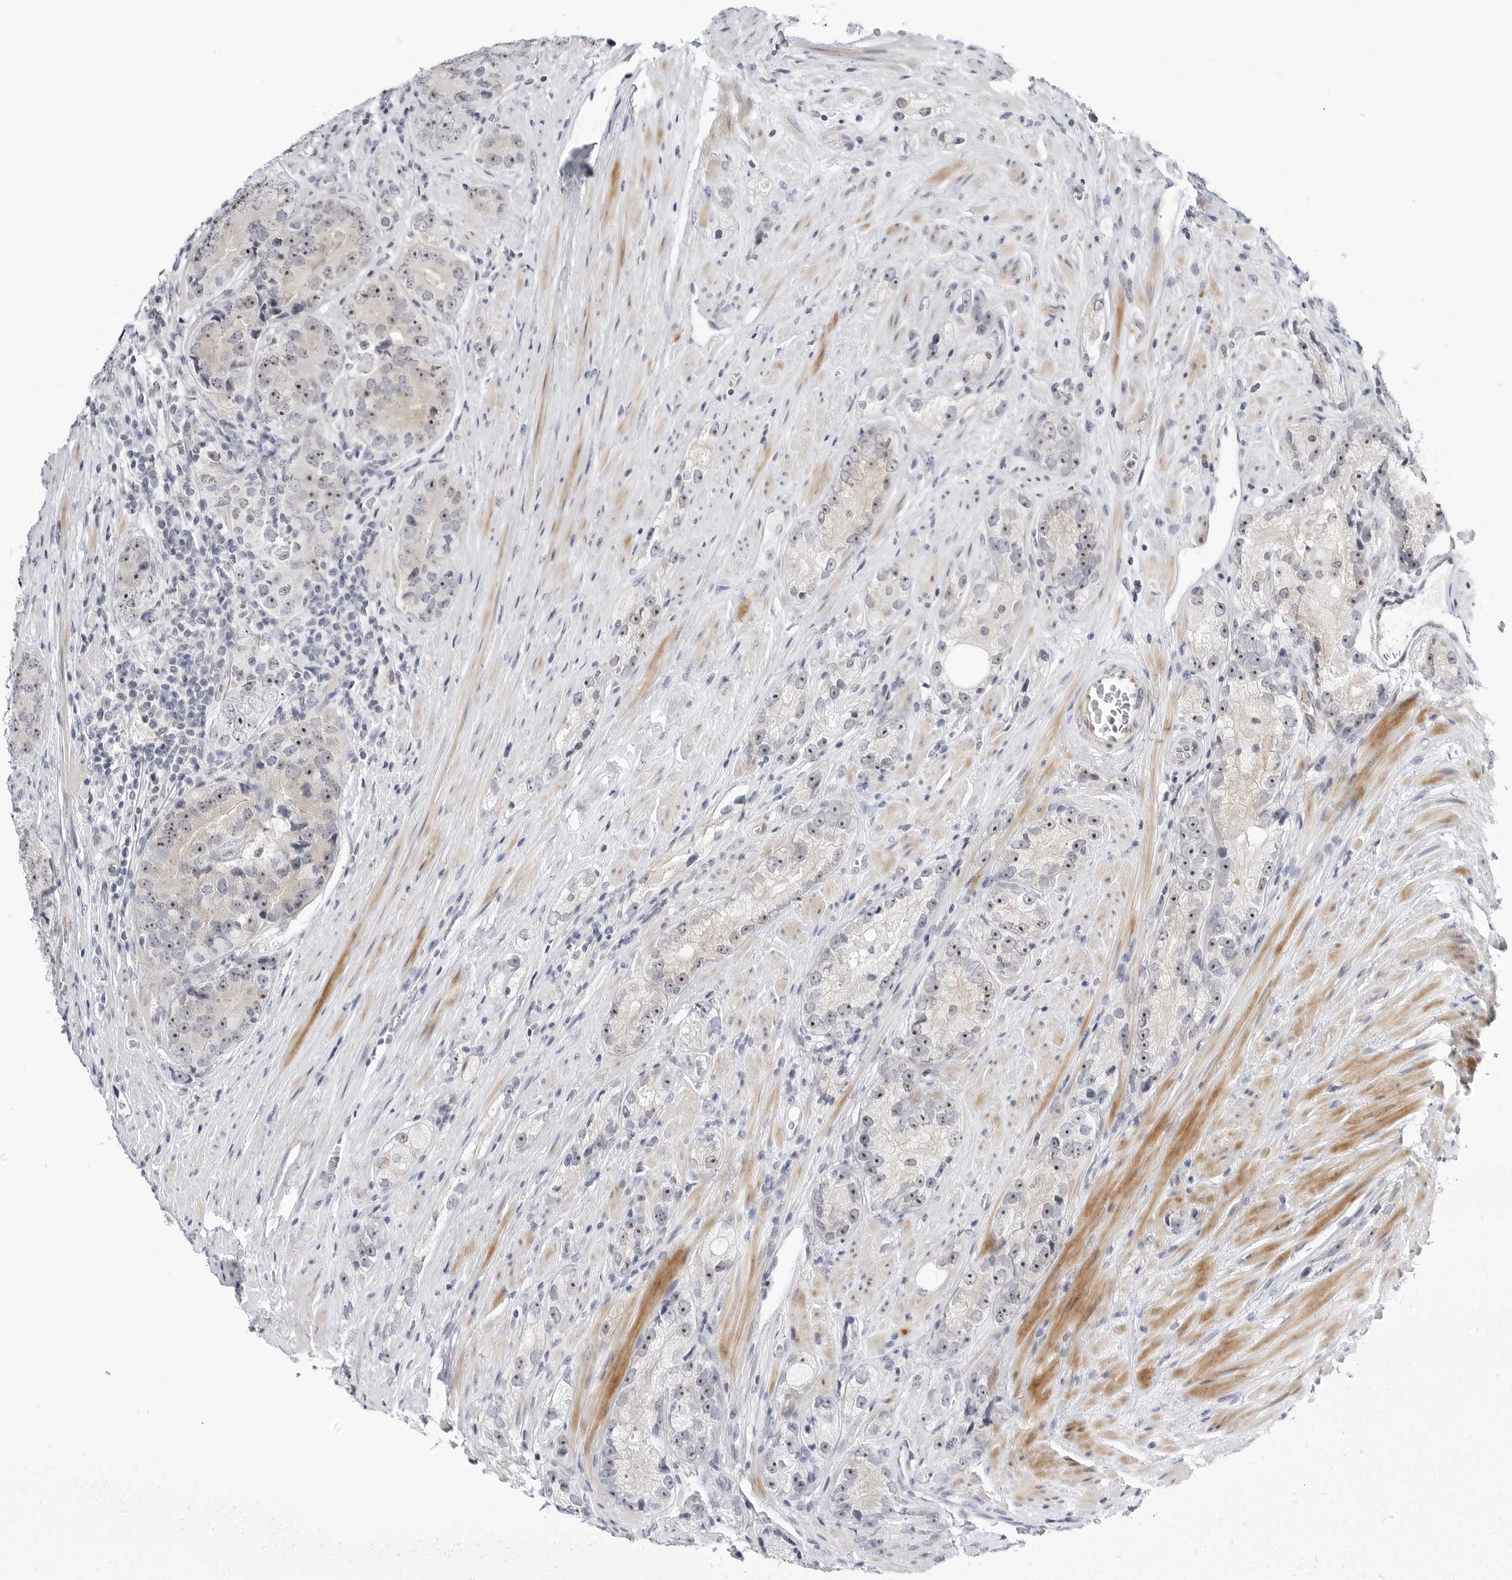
{"staining": {"intensity": "moderate", "quantity": "25%-75%", "location": "nuclear"}, "tissue": "prostate cancer", "cell_type": "Tumor cells", "image_type": "cancer", "snomed": [{"axis": "morphology", "description": "Adenocarcinoma, High grade"}, {"axis": "topography", "description": "Prostate"}], "caption": "The photomicrograph exhibits a brown stain indicating the presence of a protein in the nuclear of tumor cells in high-grade adenocarcinoma (prostate).", "gene": "MAP2K5", "patient": {"sex": "male", "age": 56}}